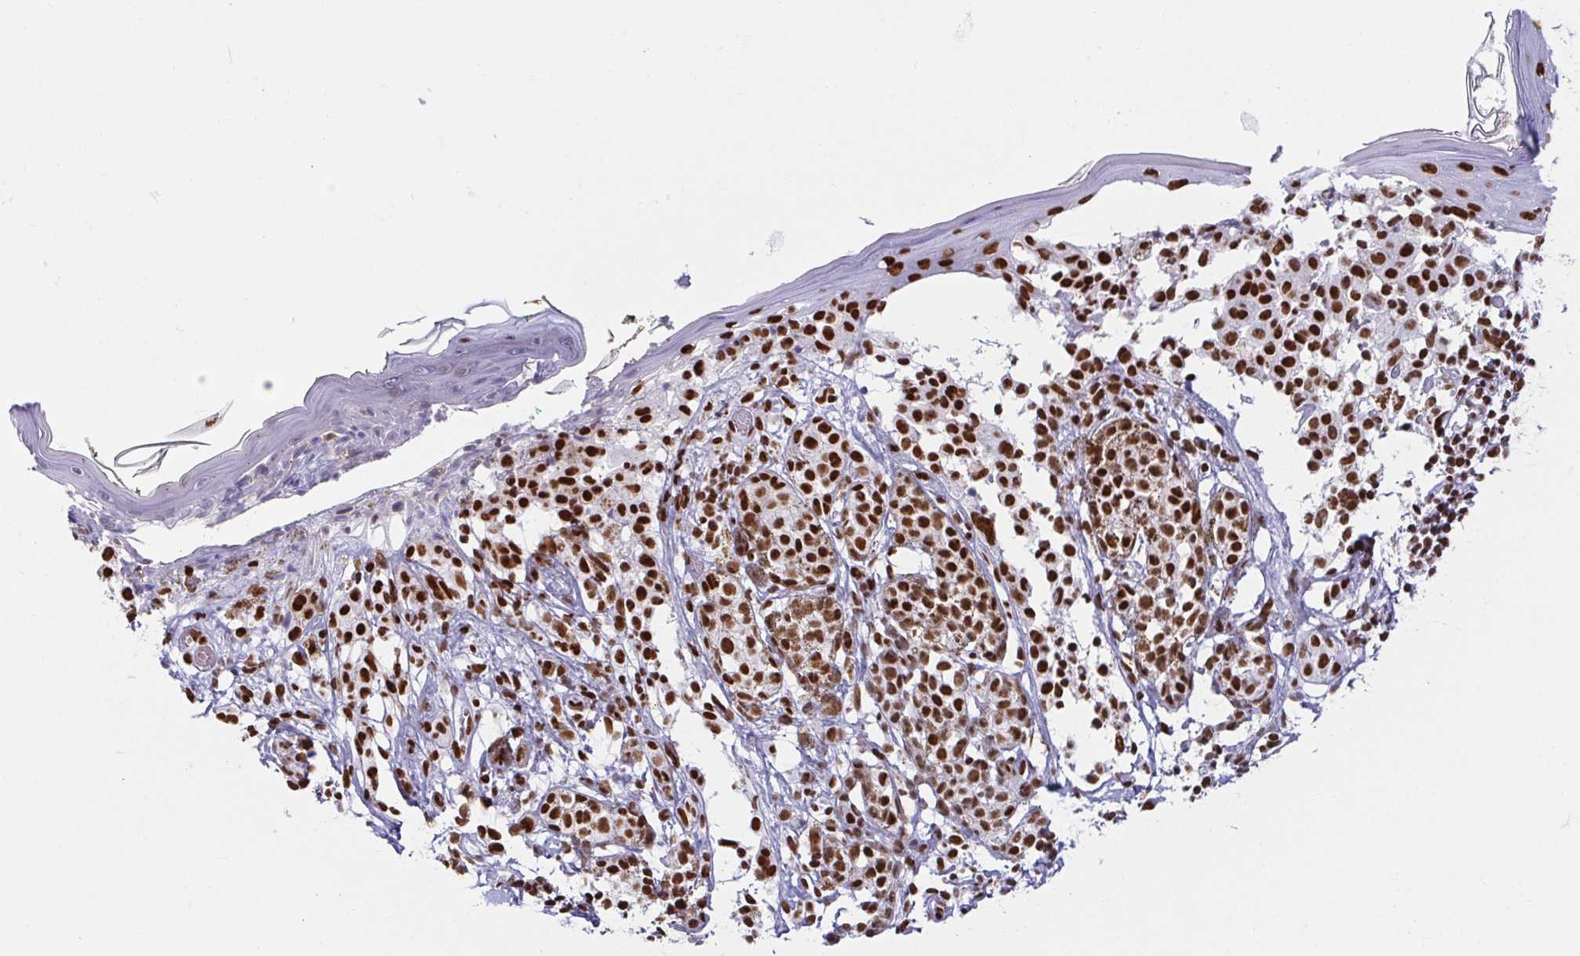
{"staining": {"intensity": "strong", "quantity": ">75%", "location": "nuclear"}, "tissue": "skin", "cell_type": "Fibroblasts", "image_type": "normal", "snomed": [{"axis": "morphology", "description": "Normal tissue, NOS"}, {"axis": "topography", "description": "Skin"}], "caption": "Immunohistochemistry micrograph of unremarkable skin: human skin stained using IHC exhibits high levels of strong protein expression localized specifically in the nuclear of fibroblasts, appearing as a nuclear brown color.", "gene": "EWSR1", "patient": {"sex": "female", "age": 34}}